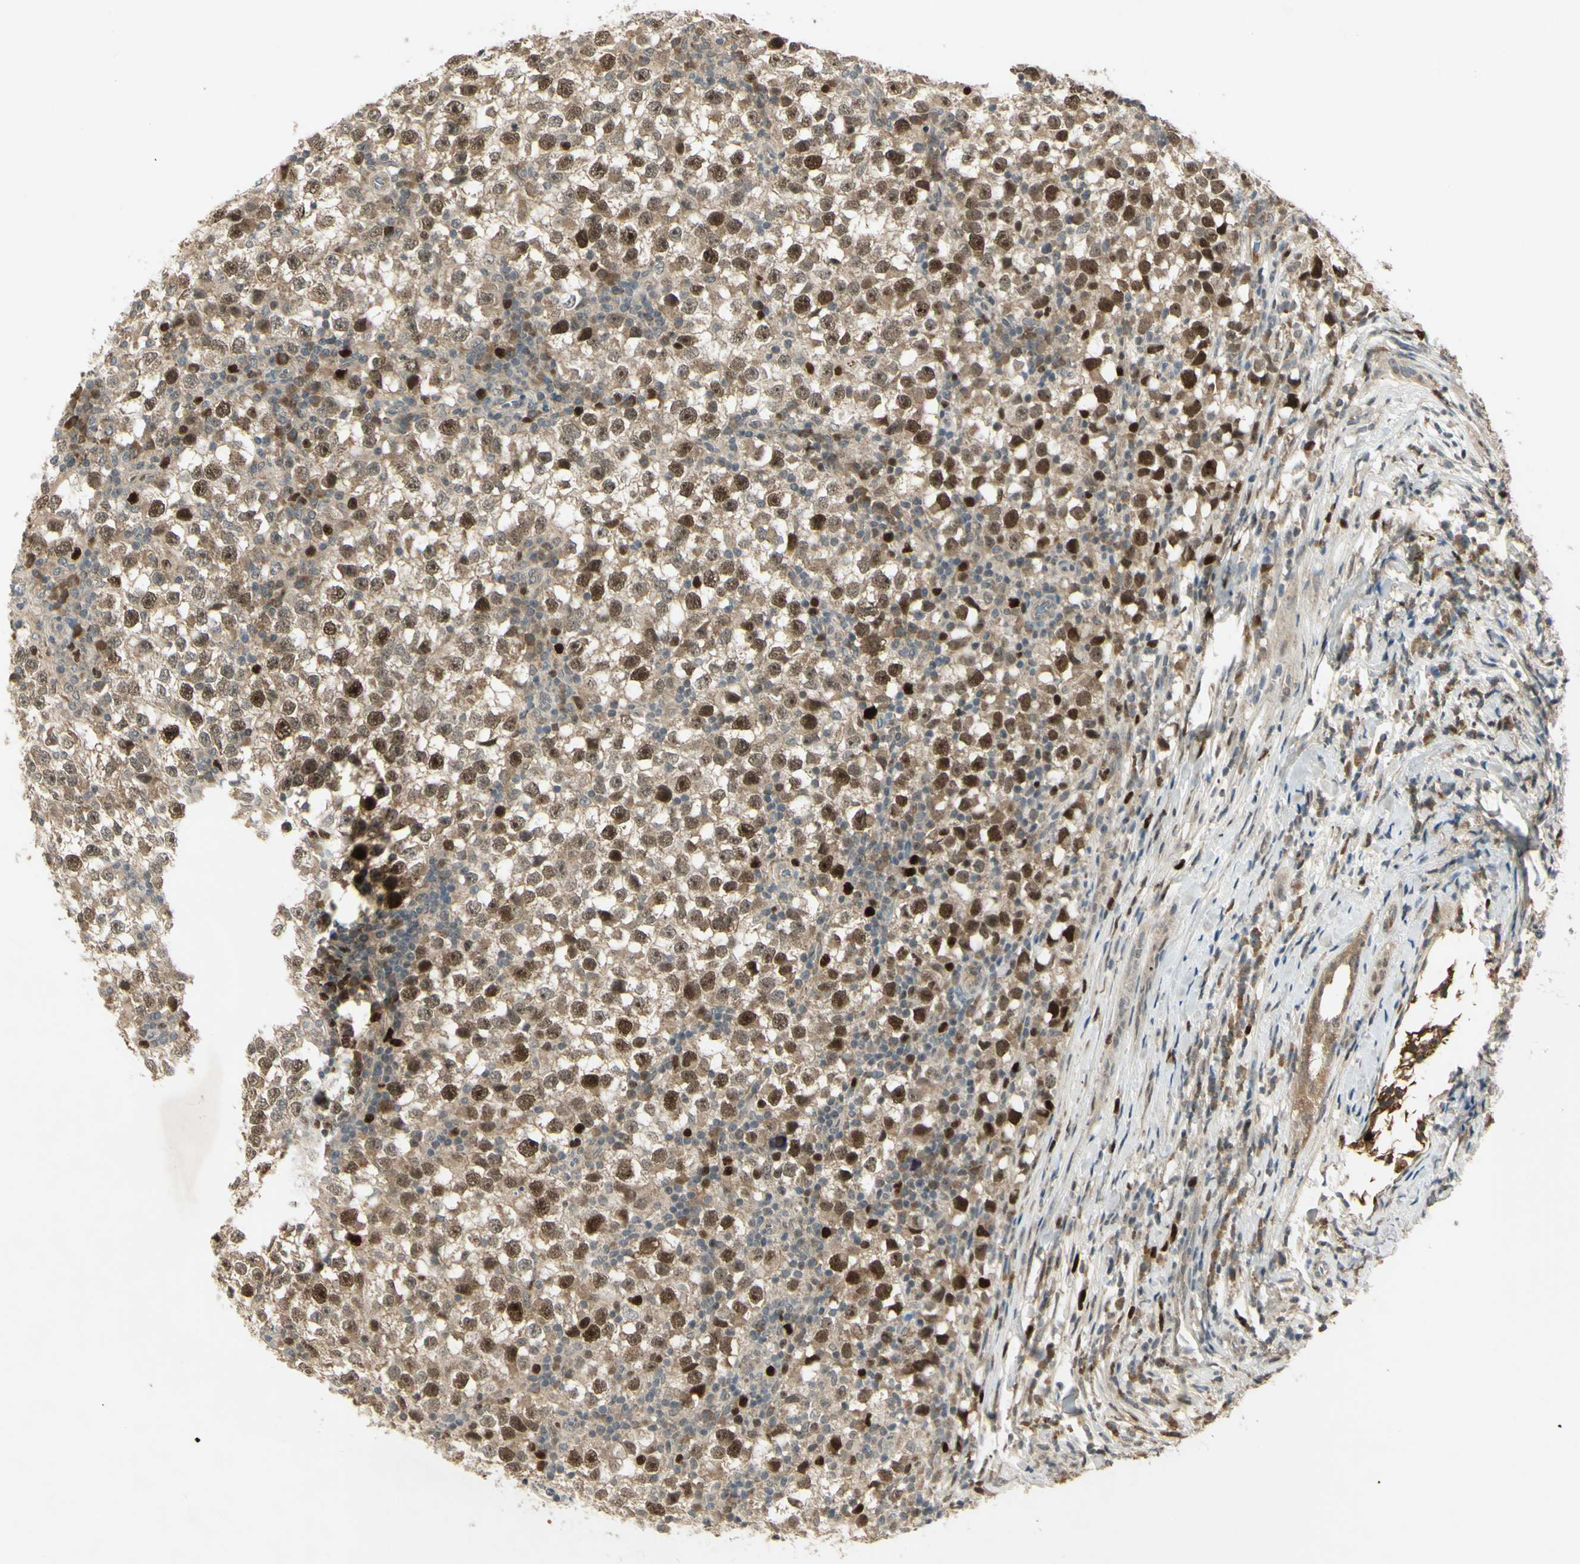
{"staining": {"intensity": "strong", "quantity": "25%-75%", "location": "nuclear"}, "tissue": "testis cancer", "cell_type": "Tumor cells", "image_type": "cancer", "snomed": [{"axis": "morphology", "description": "Seminoma, NOS"}, {"axis": "topography", "description": "Testis"}], "caption": "Human testis cancer (seminoma) stained with a brown dye shows strong nuclear positive staining in approximately 25%-75% of tumor cells.", "gene": "RAD18", "patient": {"sex": "male", "age": 65}}